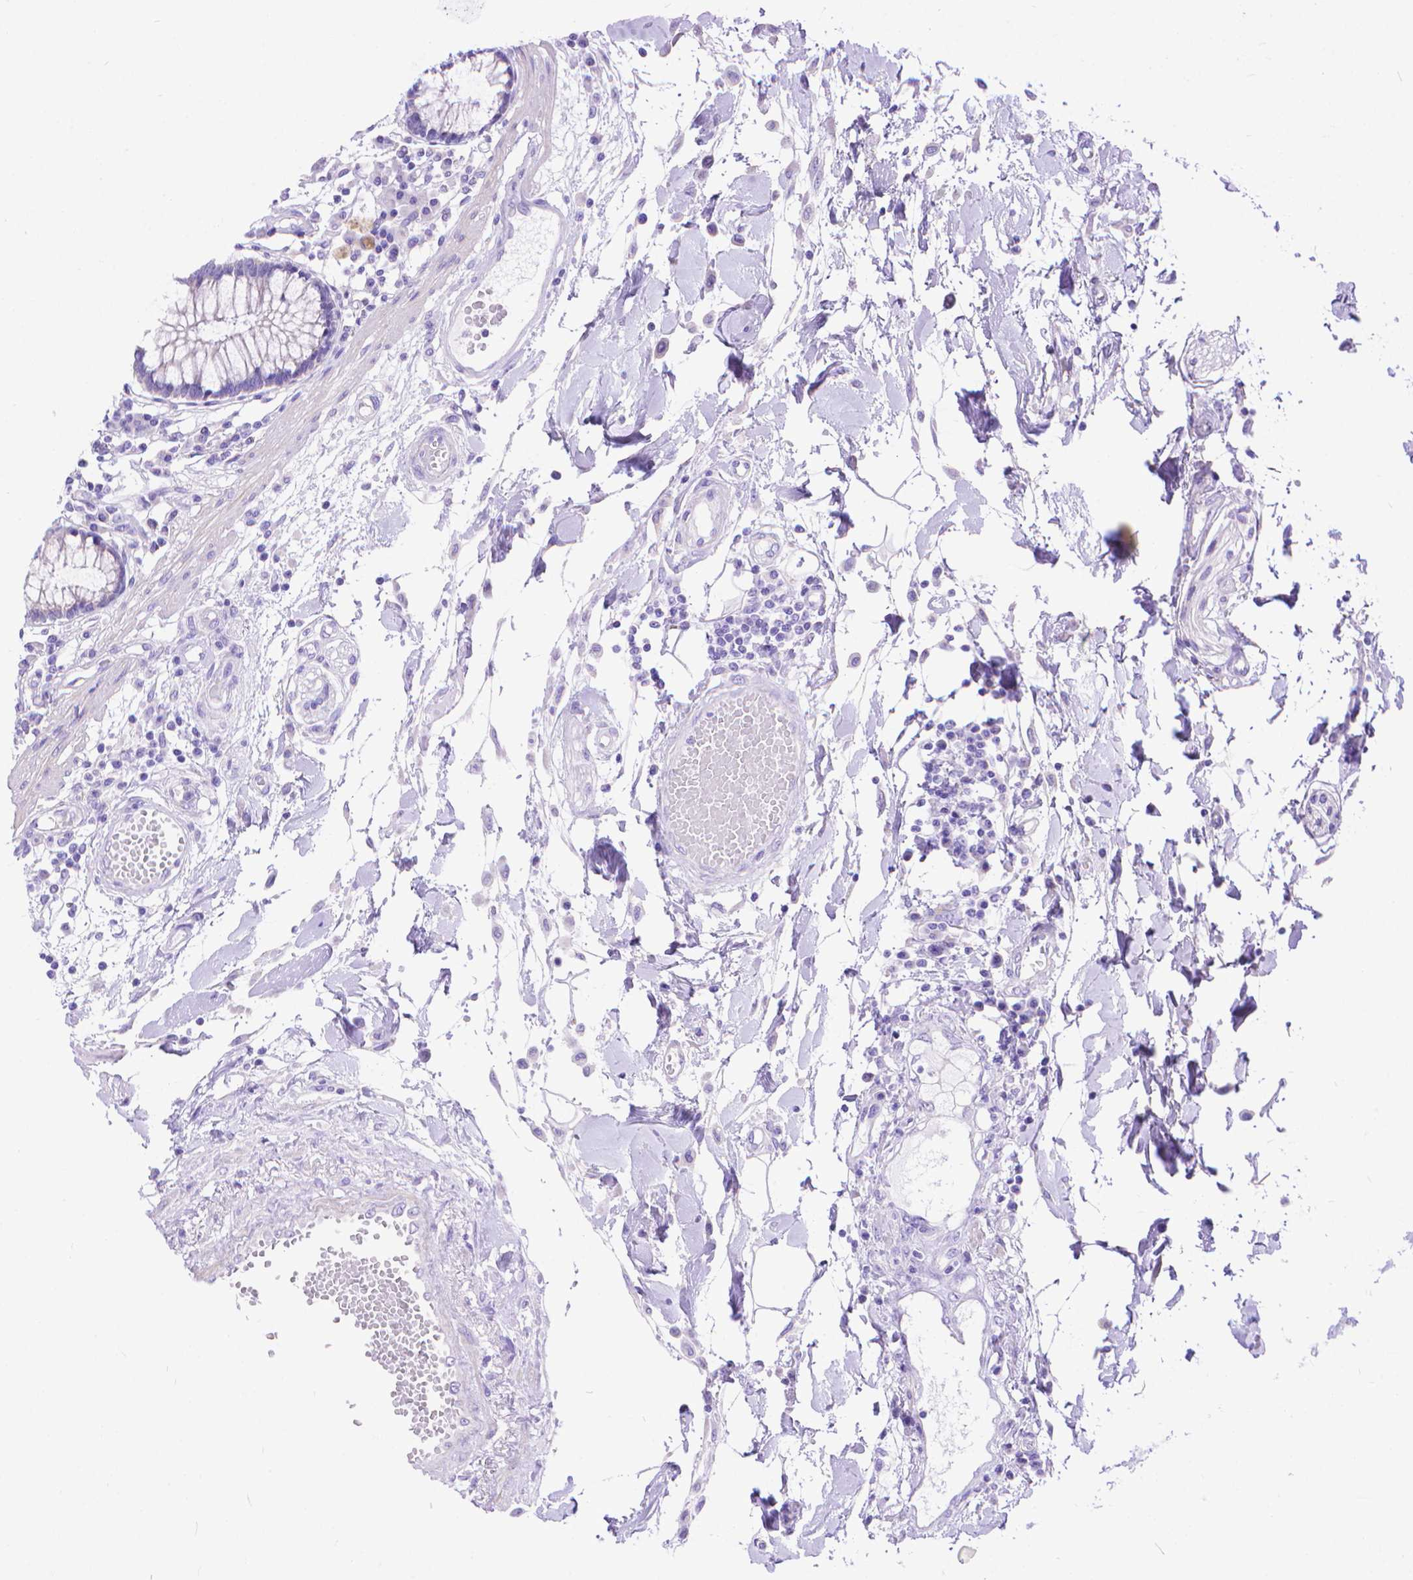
{"staining": {"intensity": "negative", "quantity": "none", "location": "none"}, "tissue": "colon", "cell_type": "Endothelial cells", "image_type": "normal", "snomed": [{"axis": "morphology", "description": "Normal tissue, NOS"}, {"axis": "morphology", "description": "Adenocarcinoma, NOS"}, {"axis": "topography", "description": "Colon"}], "caption": "Immunohistochemistry (IHC) of normal human colon exhibits no expression in endothelial cells. (DAB (3,3'-diaminobenzidine) IHC visualized using brightfield microscopy, high magnification).", "gene": "DHRS2", "patient": {"sex": "male", "age": 83}}